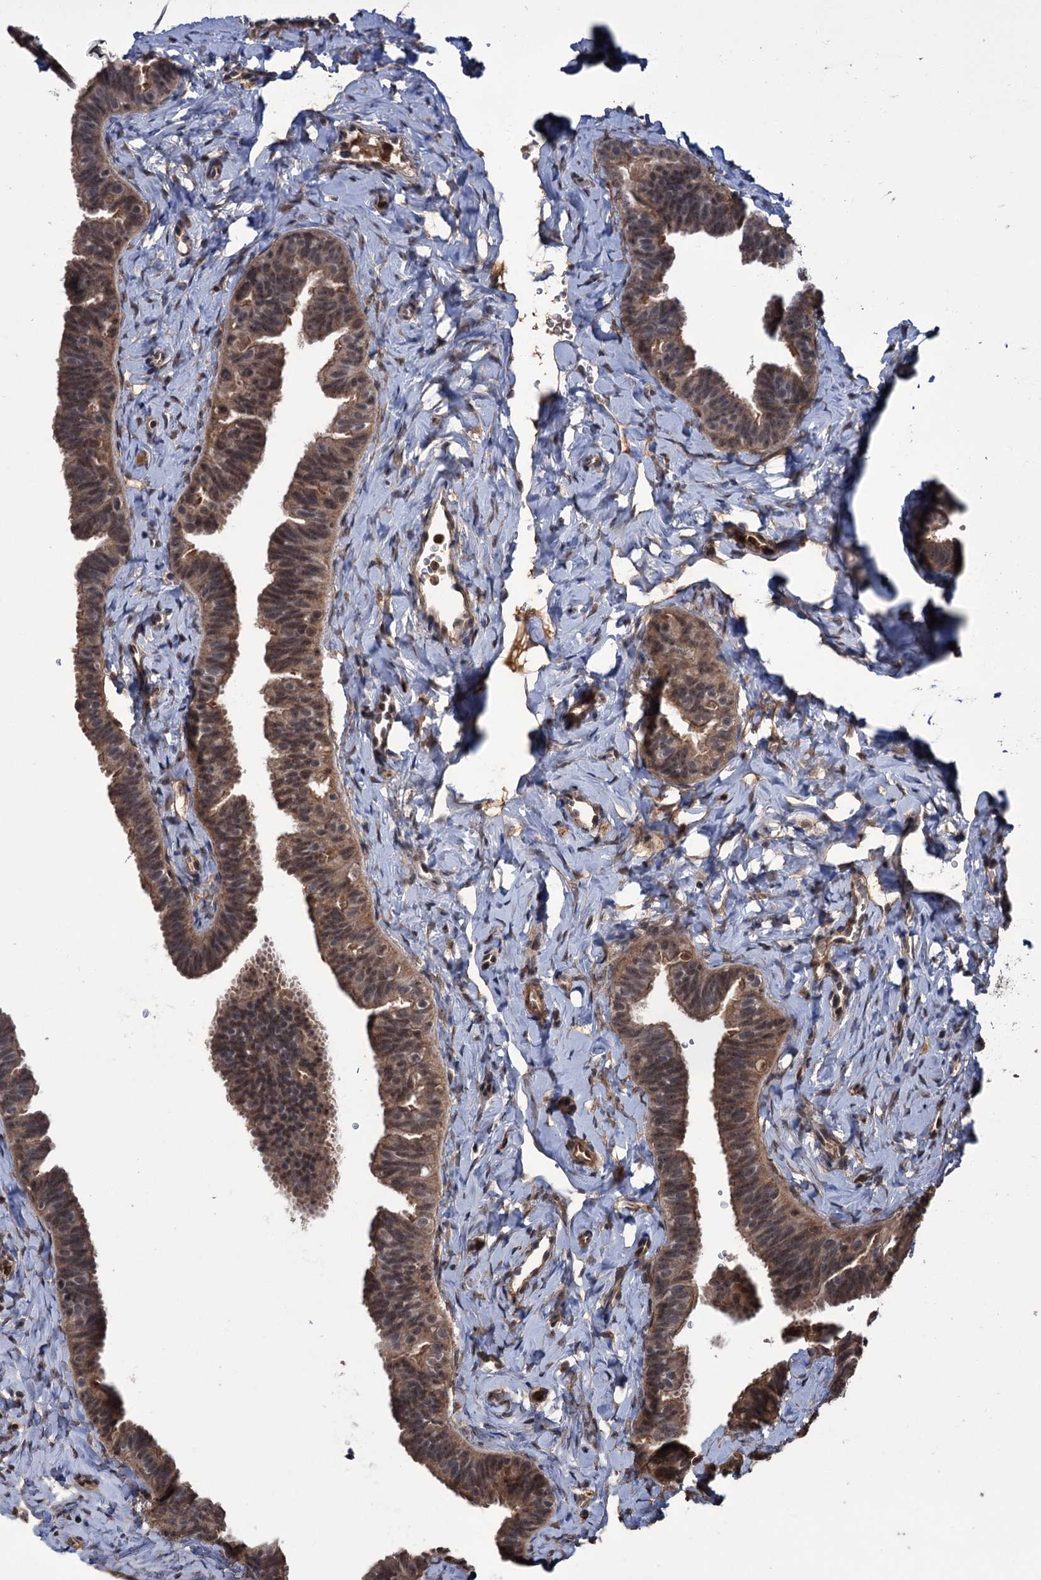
{"staining": {"intensity": "moderate", "quantity": ">75%", "location": "cytoplasmic/membranous,nuclear"}, "tissue": "fallopian tube", "cell_type": "Glandular cells", "image_type": "normal", "snomed": [{"axis": "morphology", "description": "Normal tissue, NOS"}, {"axis": "topography", "description": "Fallopian tube"}], "caption": "This image shows benign fallopian tube stained with immunohistochemistry (IHC) to label a protein in brown. The cytoplasmic/membranous,nuclear of glandular cells show moderate positivity for the protein. Nuclei are counter-stained blue.", "gene": "KANSL2", "patient": {"sex": "female", "age": 65}}